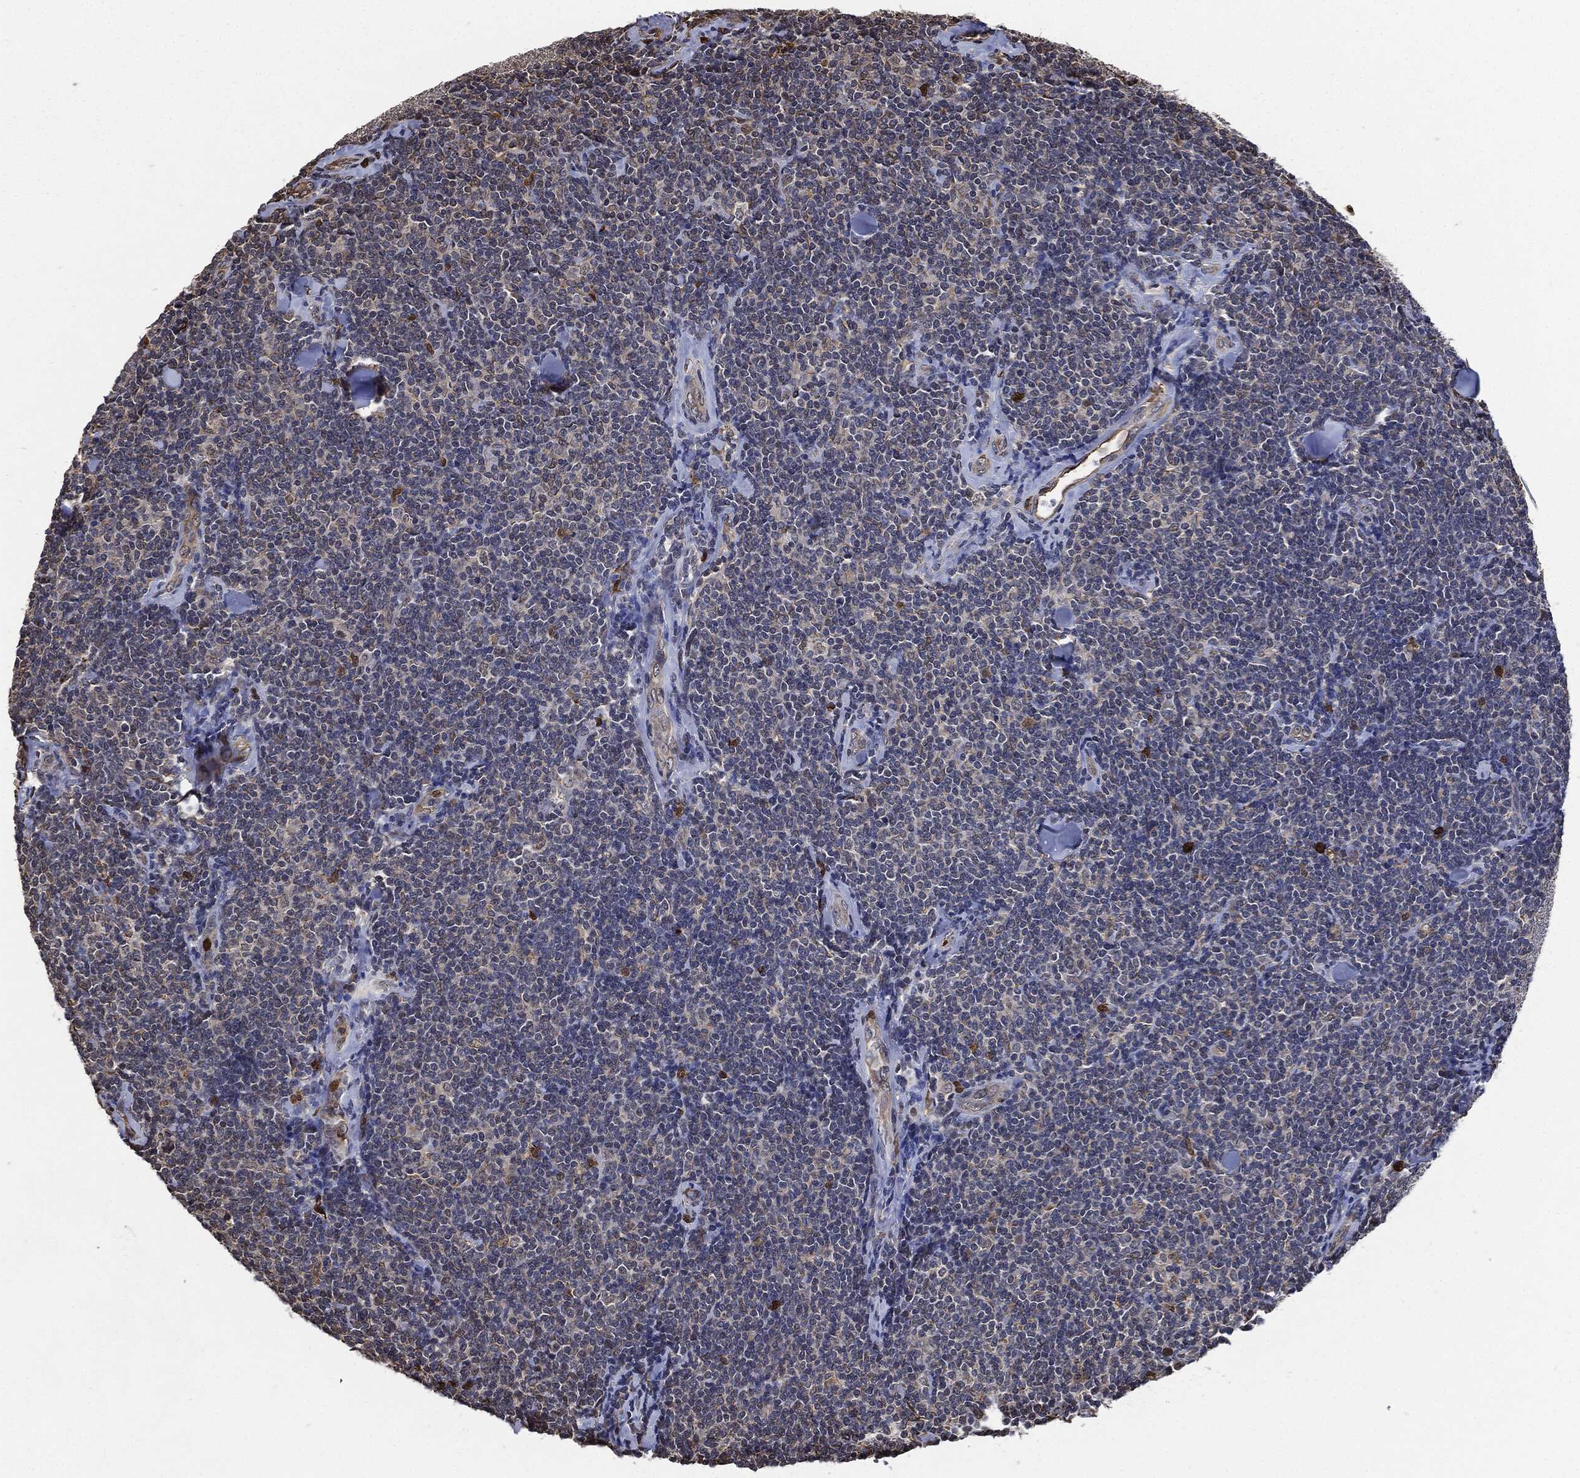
{"staining": {"intensity": "negative", "quantity": "none", "location": "none"}, "tissue": "lymphoma", "cell_type": "Tumor cells", "image_type": "cancer", "snomed": [{"axis": "morphology", "description": "Malignant lymphoma, non-Hodgkin's type, Low grade"}, {"axis": "topography", "description": "Lymph node"}], "caption": "IHC of lymphoma exhibits no staining in tumor cells. Nuclei are stained in blue.", "gene": "S100A9", "patient": {"sex": "female", "age": 56}}